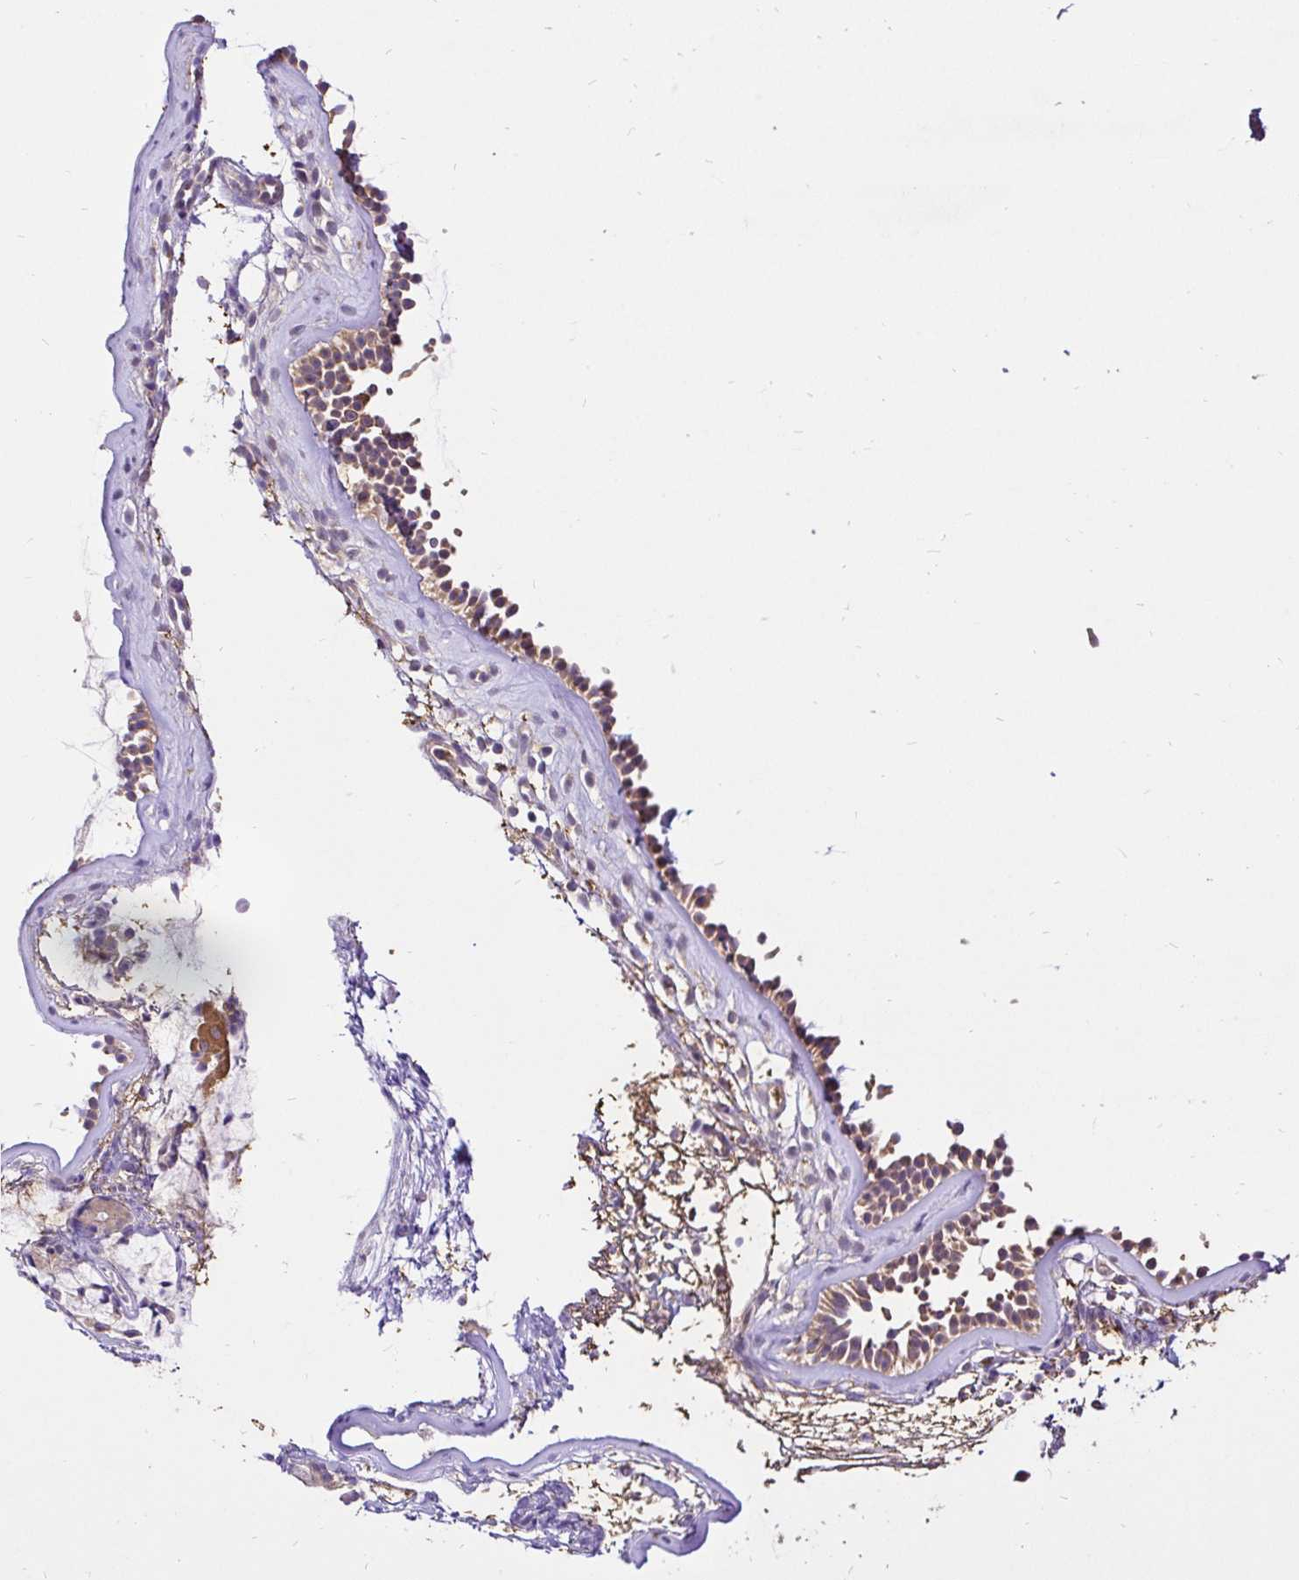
{"staining": {"intensity": "moderate", "quantity": ">75%", "location": "cytoplasmic/membranous"}, "tissue": "nasopharynx", "cell_type": "Respiratory epithelial cells", "image_type": "normal", "snomed": [{"axis": "morphology", "description": "Normal tissue, NOS"}, {"axis": "topography", "description": "Nasopharynx"}], "caption": "The image demonstrates staining of unremarkable nasopharynx, revealing moderate cytoplasmic/membranous protein positivity (brown color) within respiratory epithelial cells. The protein of interest is shown in brown color, while the nuclei are stained blue.", "gene": "UBE2M", "patient": {"sex": "female", "age": 70}}